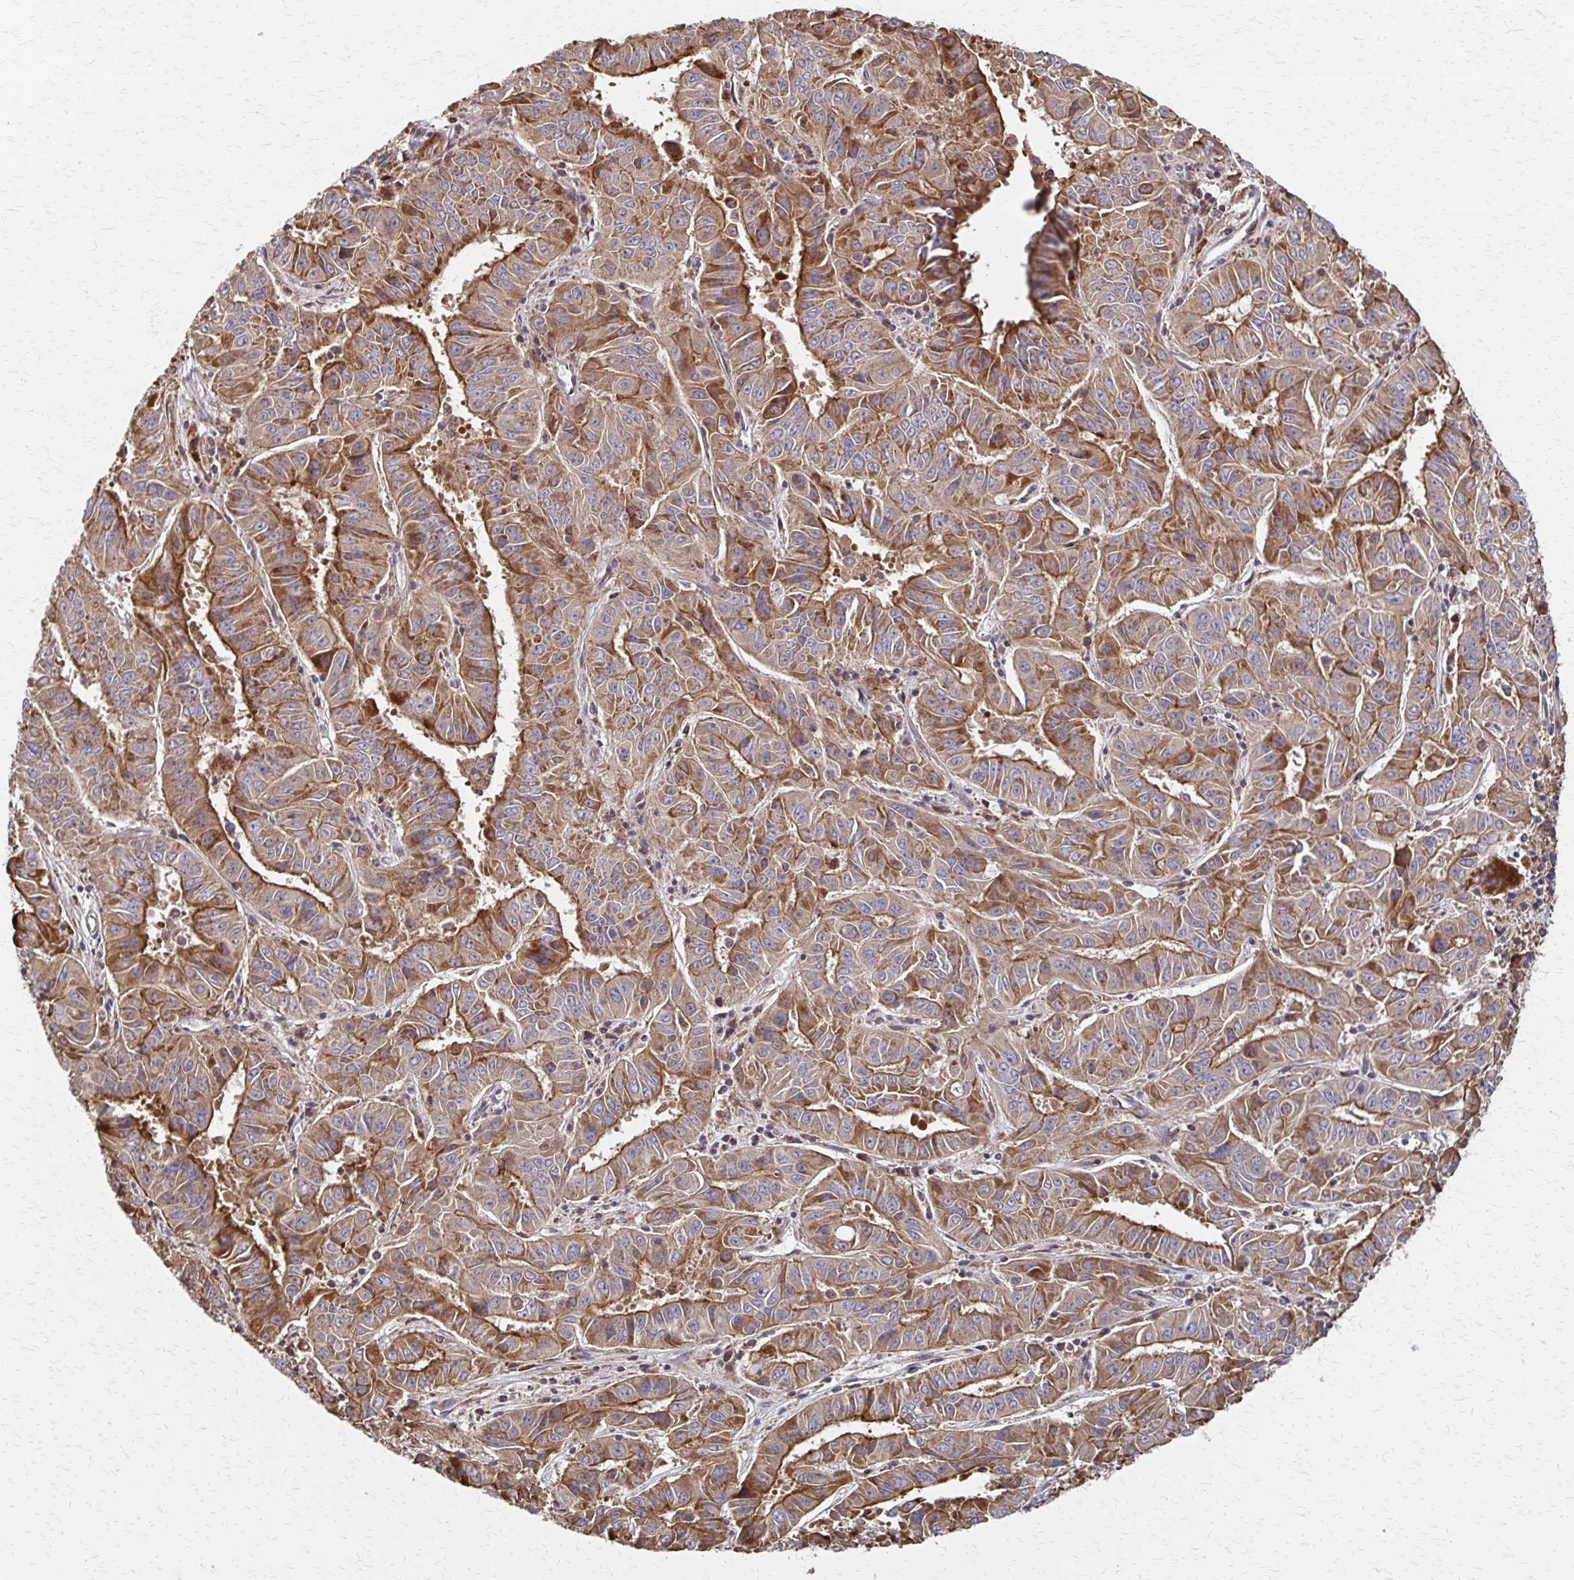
{"staining": {"intensity": "moderate", "quantity": ">75%", "location": "cytoplasmic/membranous"}, "tissue": "pancreatic cancer", "cell_type": "Tumor cells", "image_type": "cancer", "snomed": [{"axis": "morphology", "description": "Adenocarcinoma, NOS"}, {"axis": "topography", "description": "Pancreas"}], "caption": "The immunohistochemical stain labels moderate cytoplasmic/membranous staining in tumor cells of pancreatic cancer (adenocarcinoma) tissue.", "gene": "EEF2", "patient": {"sex": "male", "age": 63}}